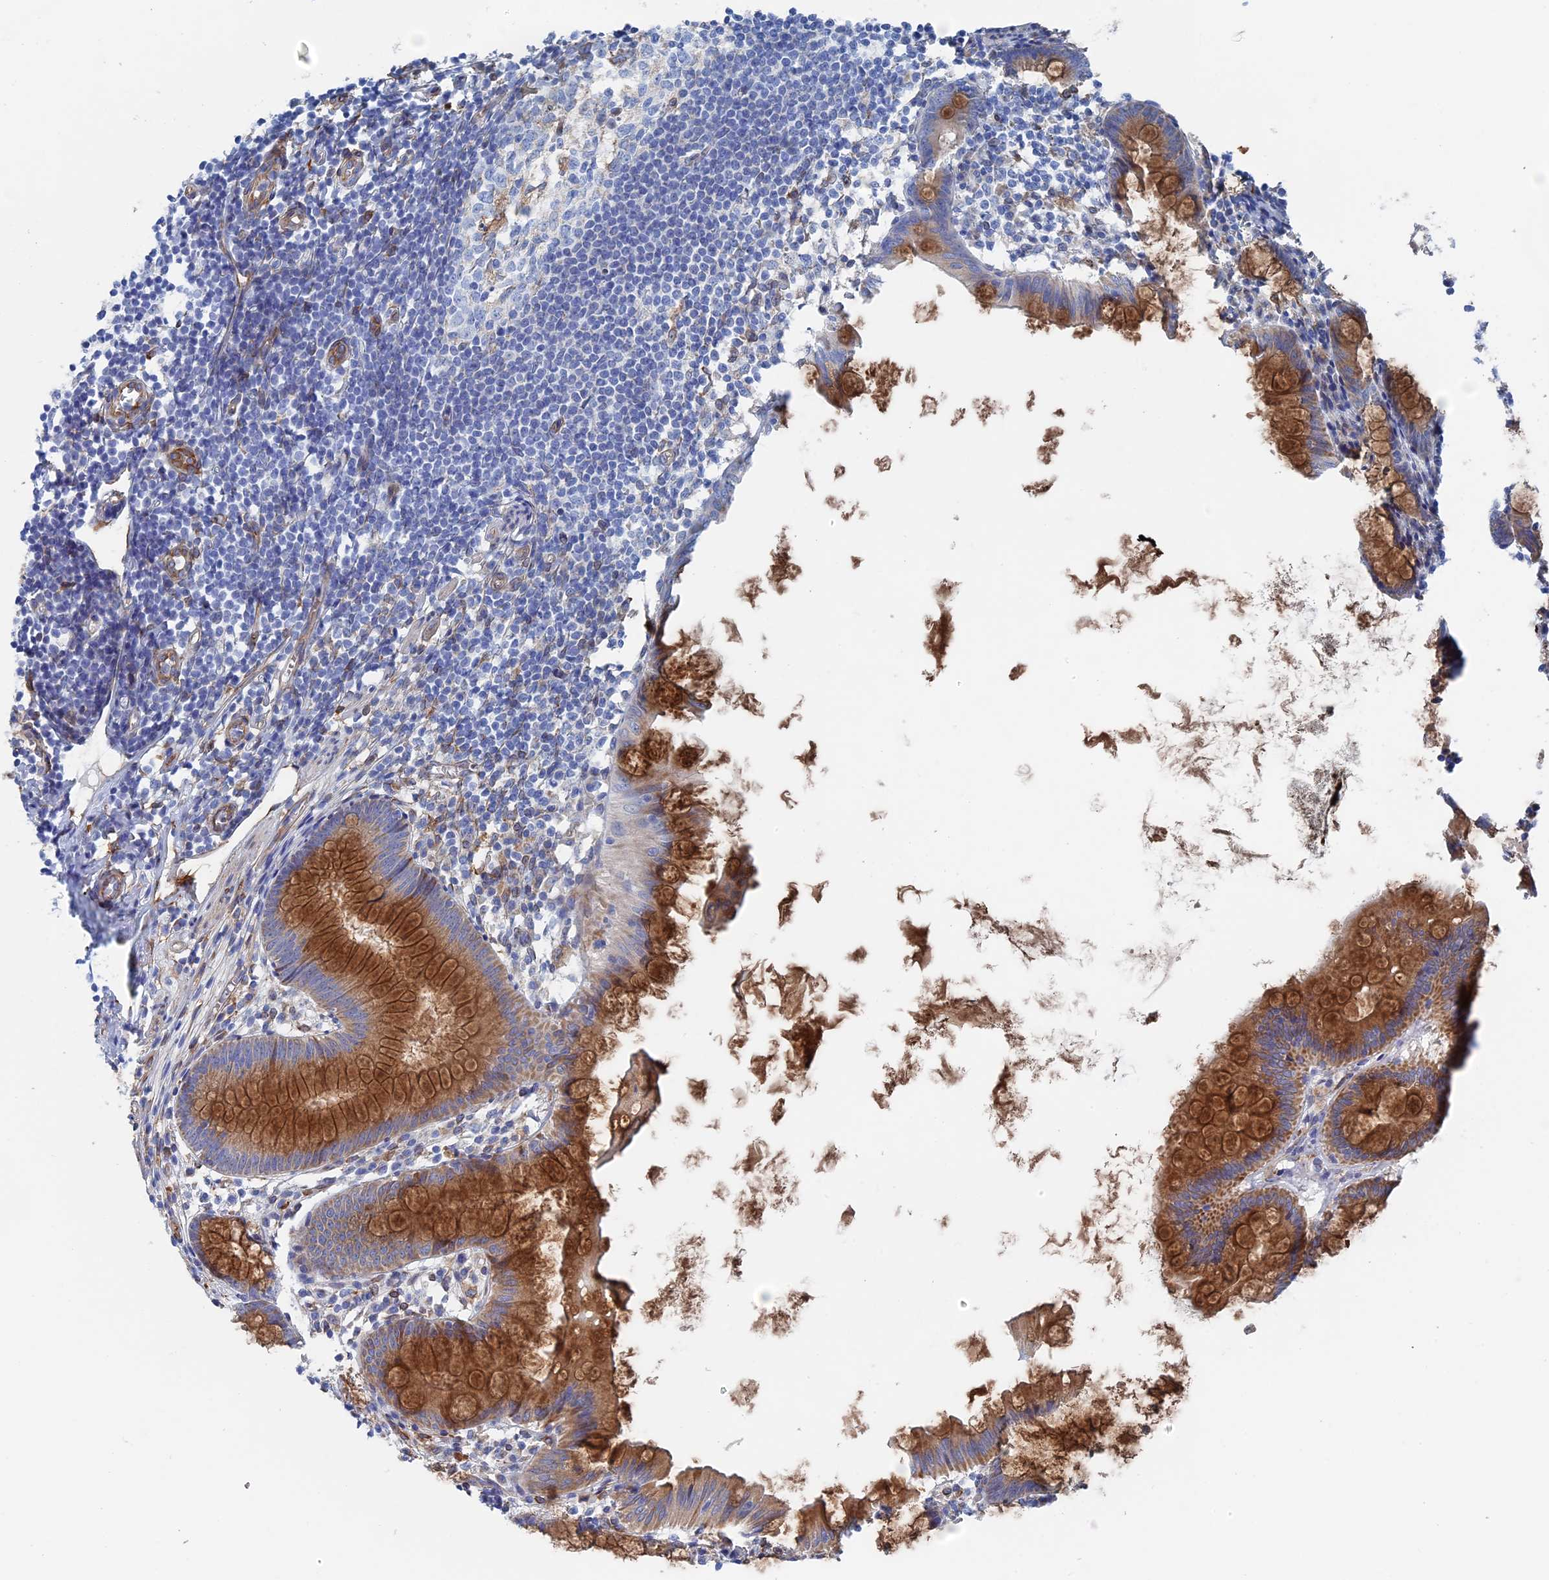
{"staining": {"intensity": "strong", "quantity": "25%-75%", "location": "cytoplasmic/membranous"}, "tissue": "appendix", "cell_type": "Glandular cells", "image_type": "normal", "snomed": [{"axis": "morphology", "description": "Normal tissue, NOS"}, {"axis": "topography", "description": "Appendix"}], "caption": "Appendix stained with a brown dye shows strong cytoplasmic/membranous positive positivity in about 25%-75% of glandular cells.", "gene": "COG7", "patient": {"sex": "female", "age": 51}}